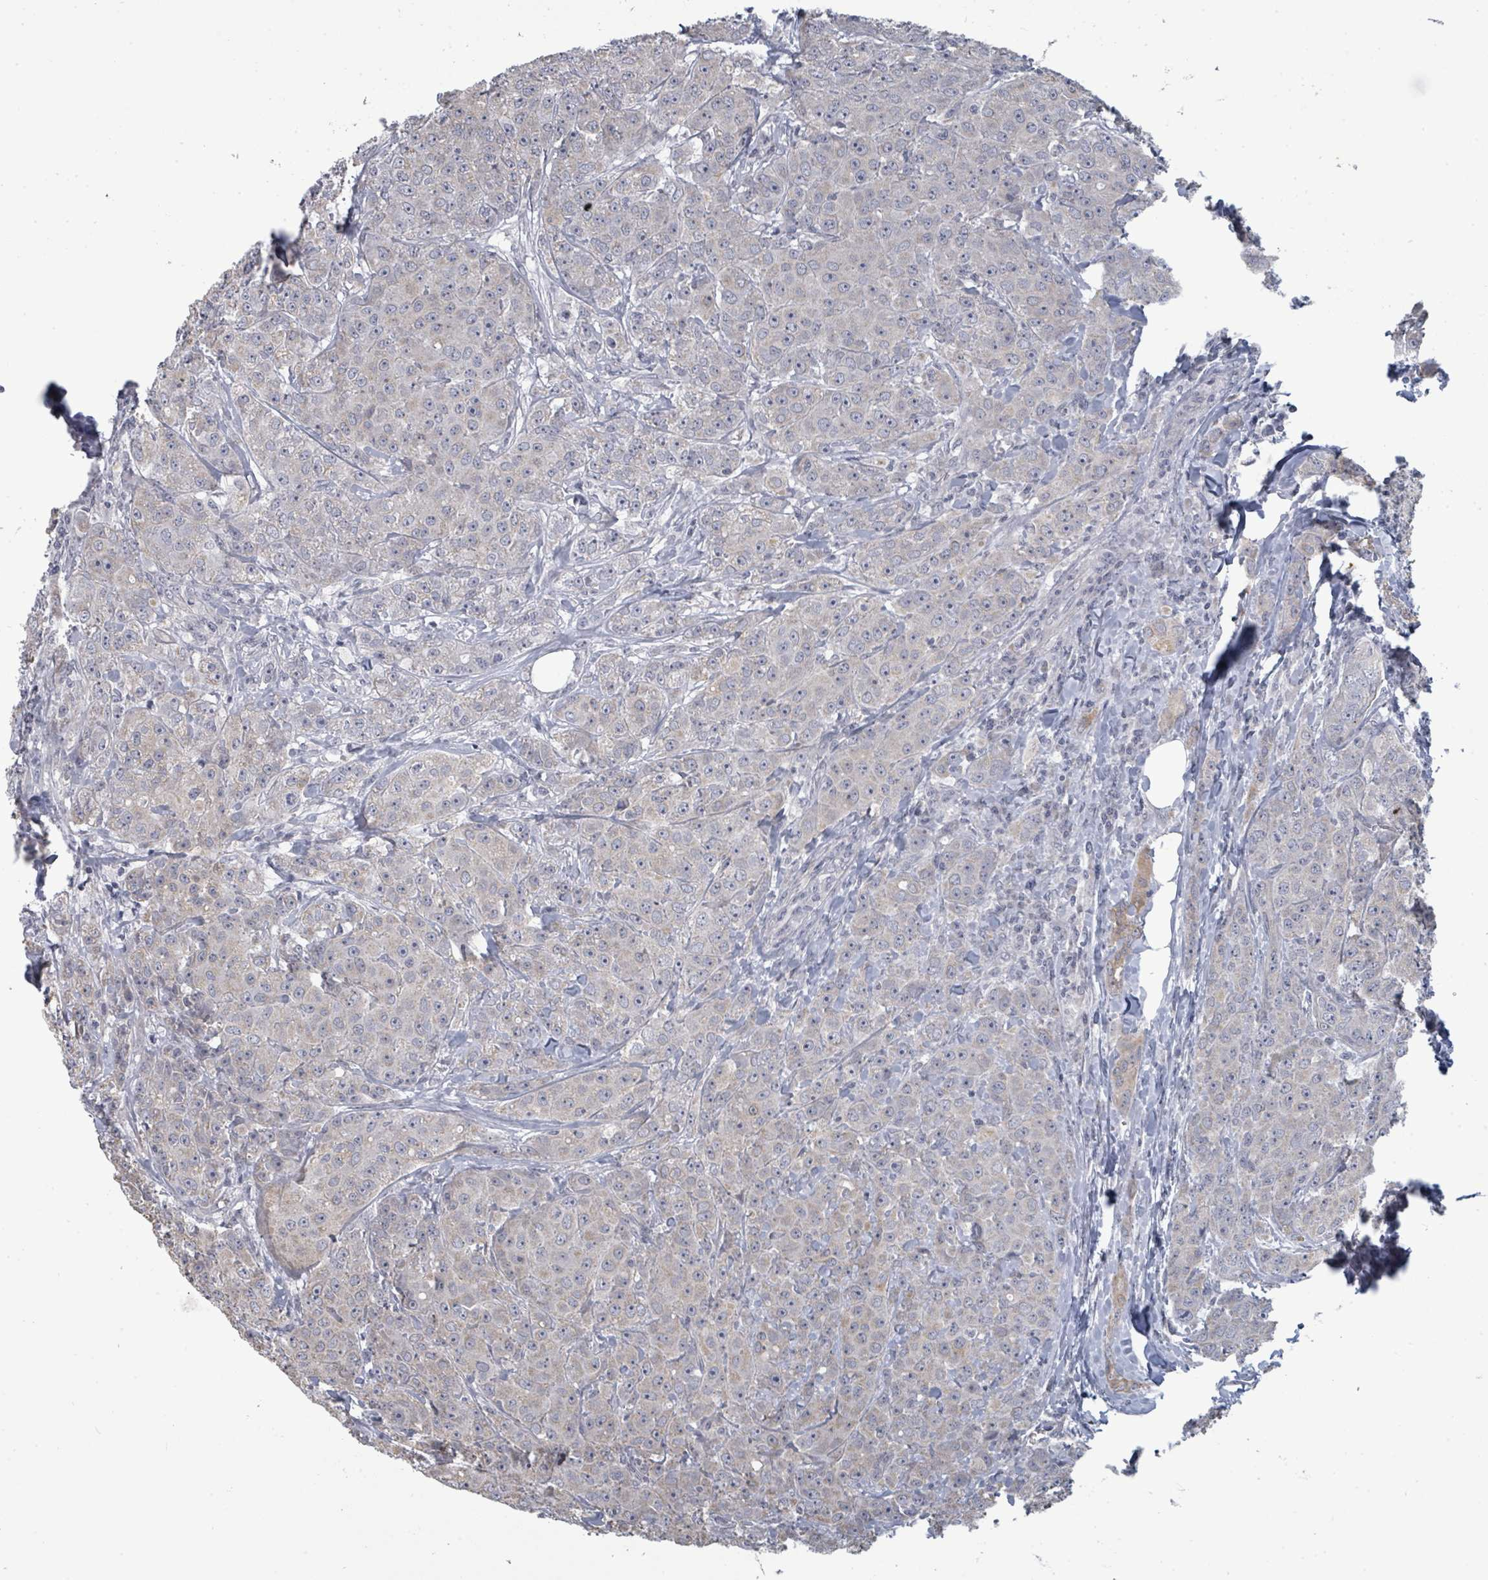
{"staining": {"intensity": "negative", "quantity": "none", "location": "none"}, "tissue": "breast cancer", "cell_type": "Tumor cells", "image_type": "cancer", "snomed": [{"axis": "morphology", "description": "Duct carcinoma"}, {"axis": "topography", "description": "Breast"}], "caption": "High magnification brightfield microscopy of infiltrating ductal carcinoma (breast) stained with DAB (brown) and counterstained with hematoxylin (blue): tumor cells show no significant expression.", "gene": "ASB12", "patient": {"sex": "female", "age": 43}}